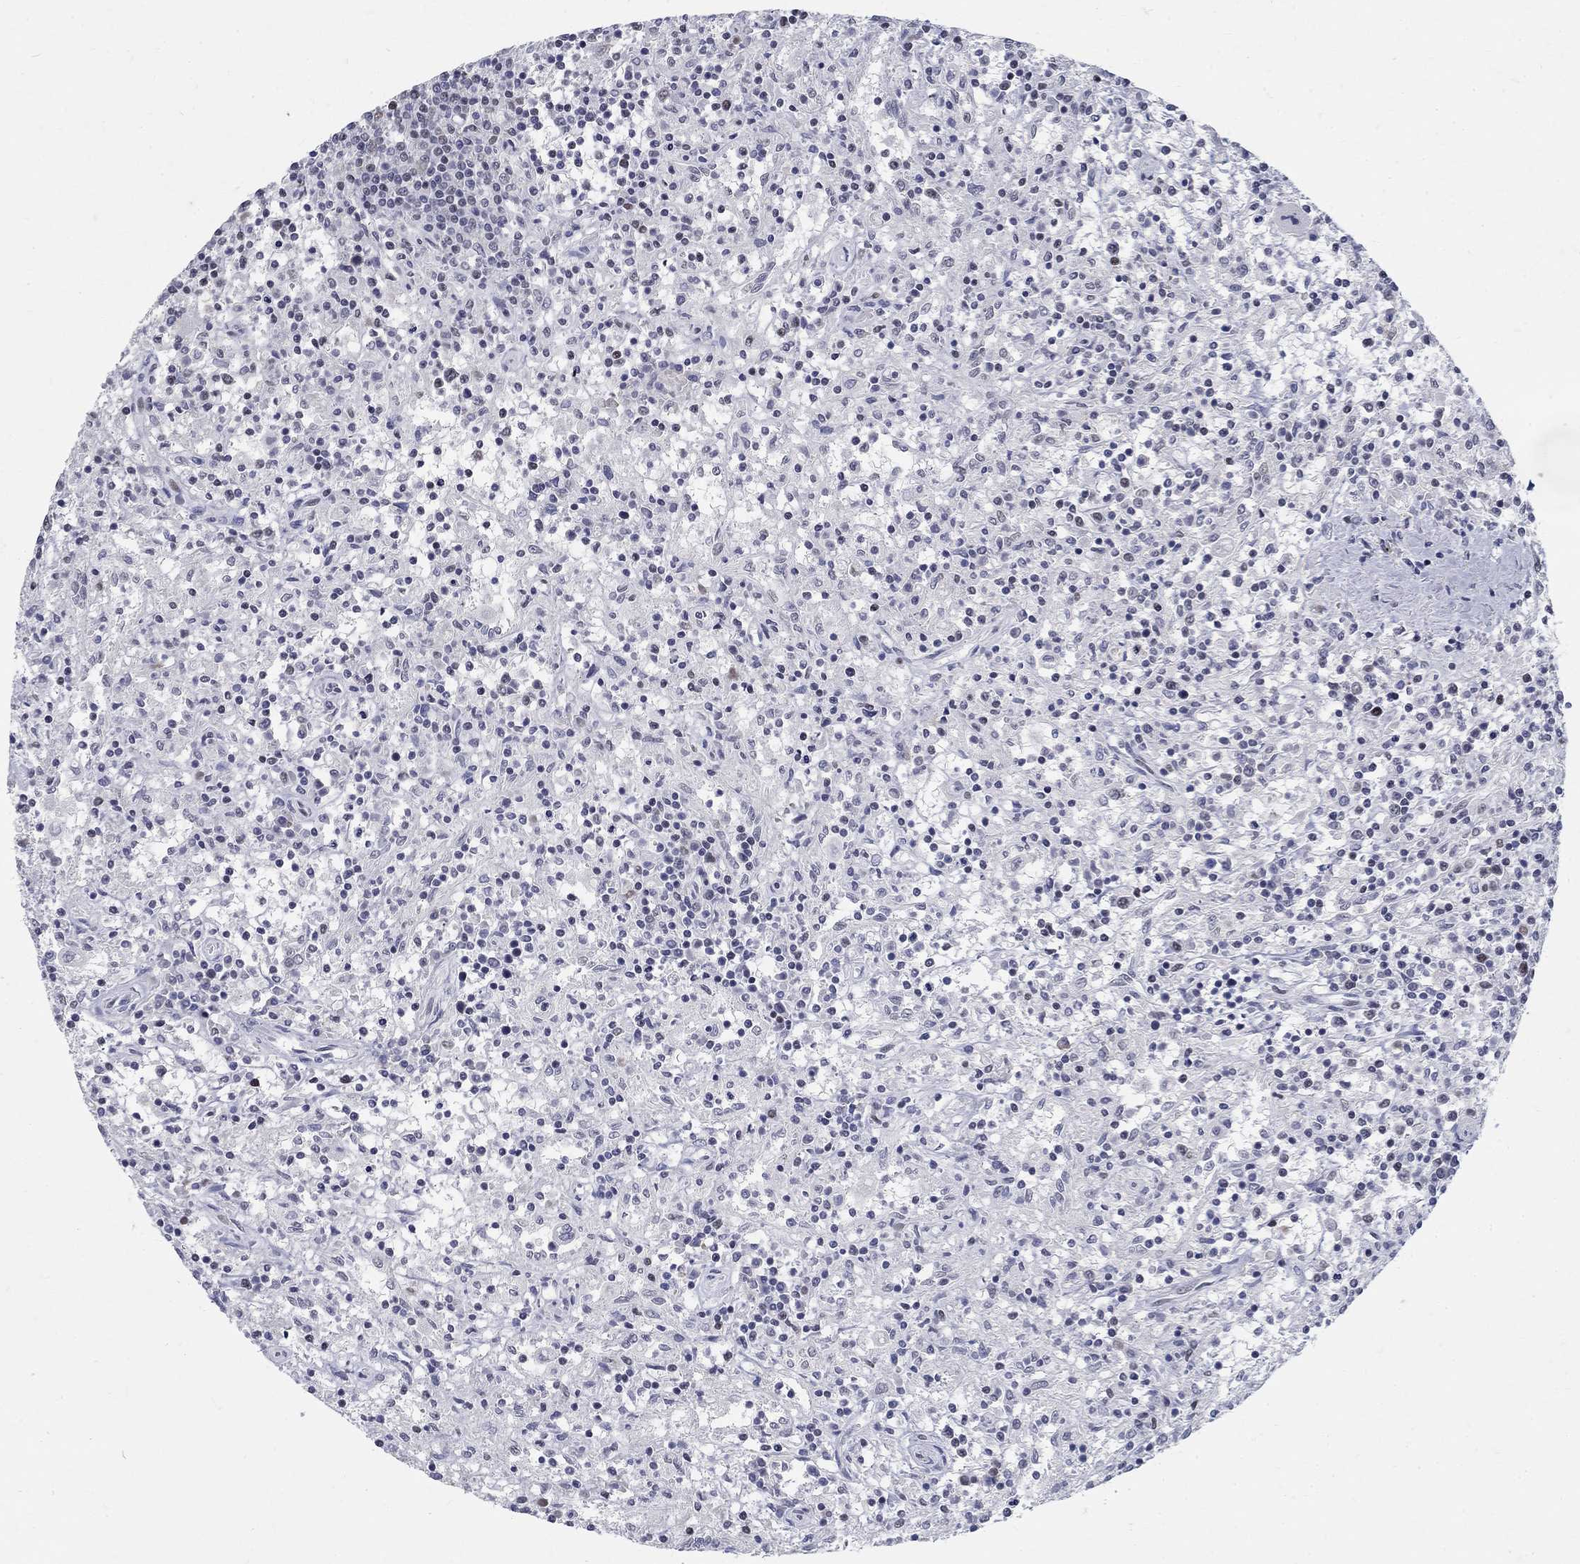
{"staining": {"intensity": "negative", "quantity": "none", "location": "none"}, "tissue": "lymphoma", "cell_type": "Tumor cells", "image_type": "cancer", "snomed": [{"axis": "morphology", "description": "Malignant lymphoma, non-Hodgkin's type, Low grade"}, {"axis": "topography", "description": "Spleen"}], "caption": "An image of lymphoma stained for a protein displays no brown staining in tumor cells. The staining was performed using DAB to visualize the protein expression in brown, while the nuclei were stained in blue with hematoxylin (Magnification: 20x).", "gene": "BHLHE22", "patient": {"sex": "male", "age": 62}}